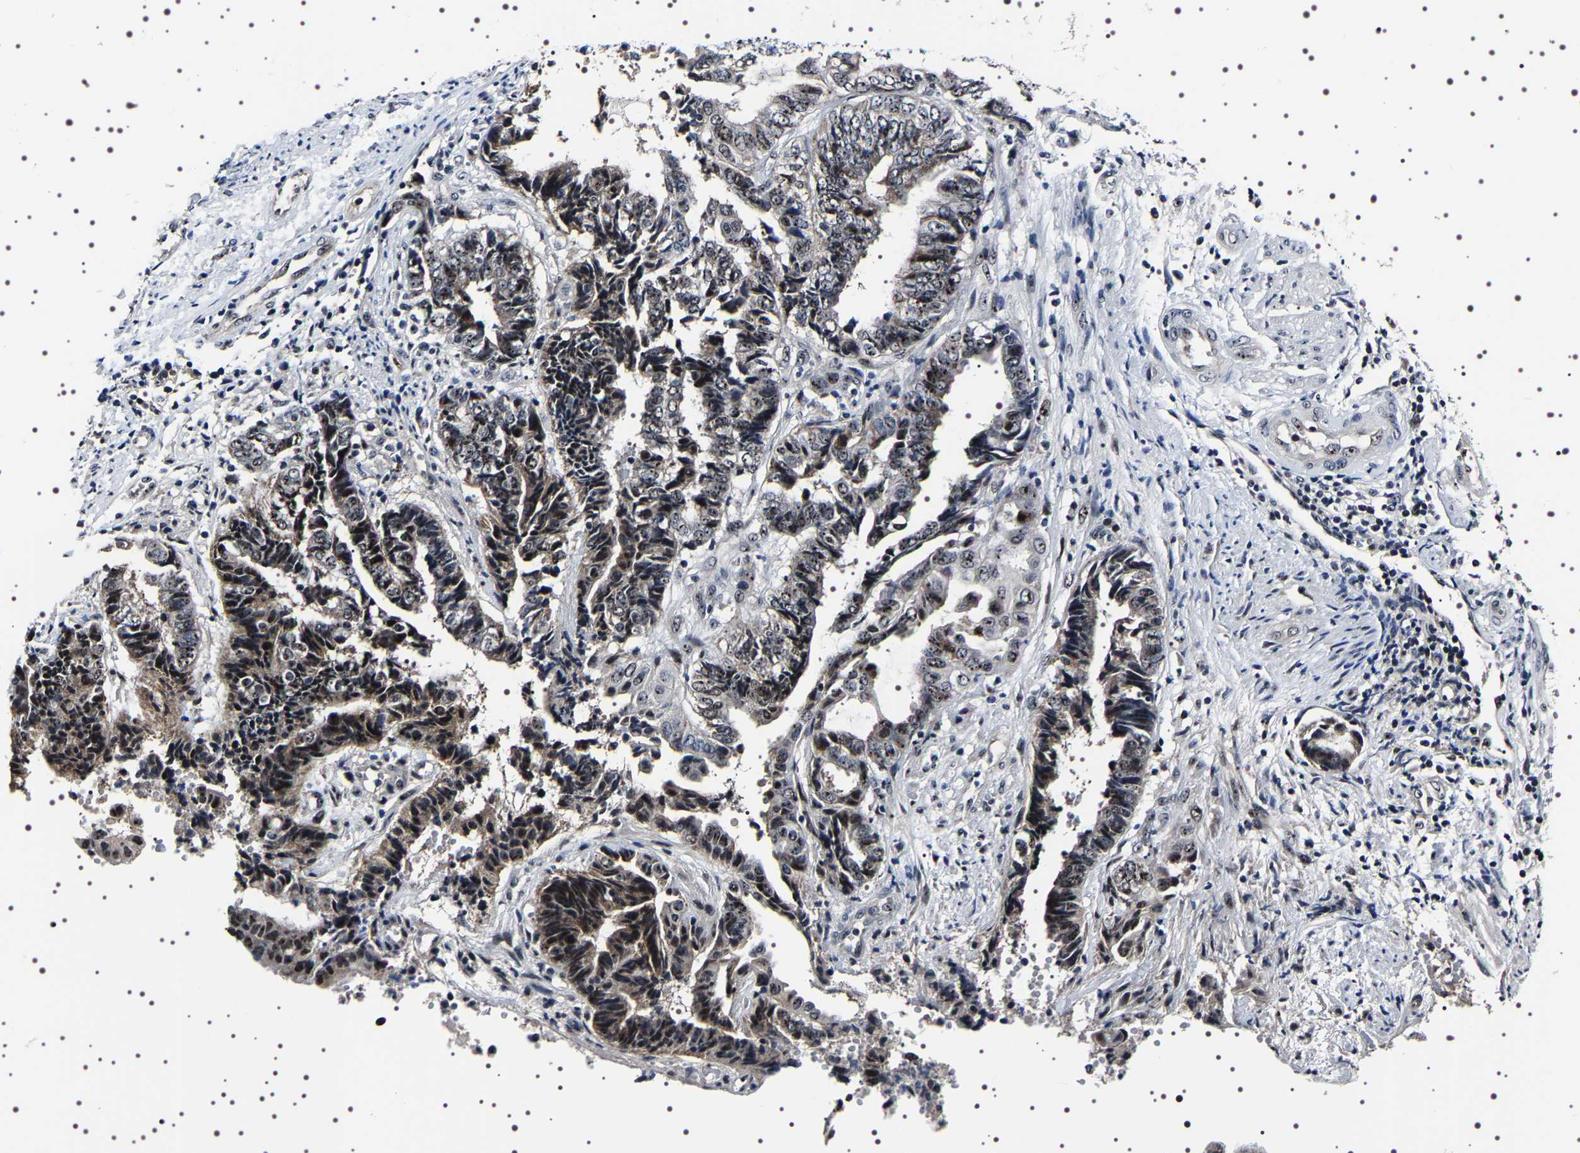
{"staining": {"intensity": "strong", "quantity": "25%-75%", "location": "nuclear"}, "tissue": "endometrial cancer", "cell_type": "Tumor cells", "image_type": "cancer", "snomed": [{"axis": "morphology", "description": "Adenocarcinoma, NOS"}, {"axis": "topography", "description": "Uterus"}, {"axis": "topography", "description": "Endometrium"}], "caption": "Endometrial cancer stained for a protein (brown) reveals strong nuclear positive expression in approximately 25%-75% of tumor cells.", "gene": "GNL3", "patient": {"sex": "female", "age": 70}}